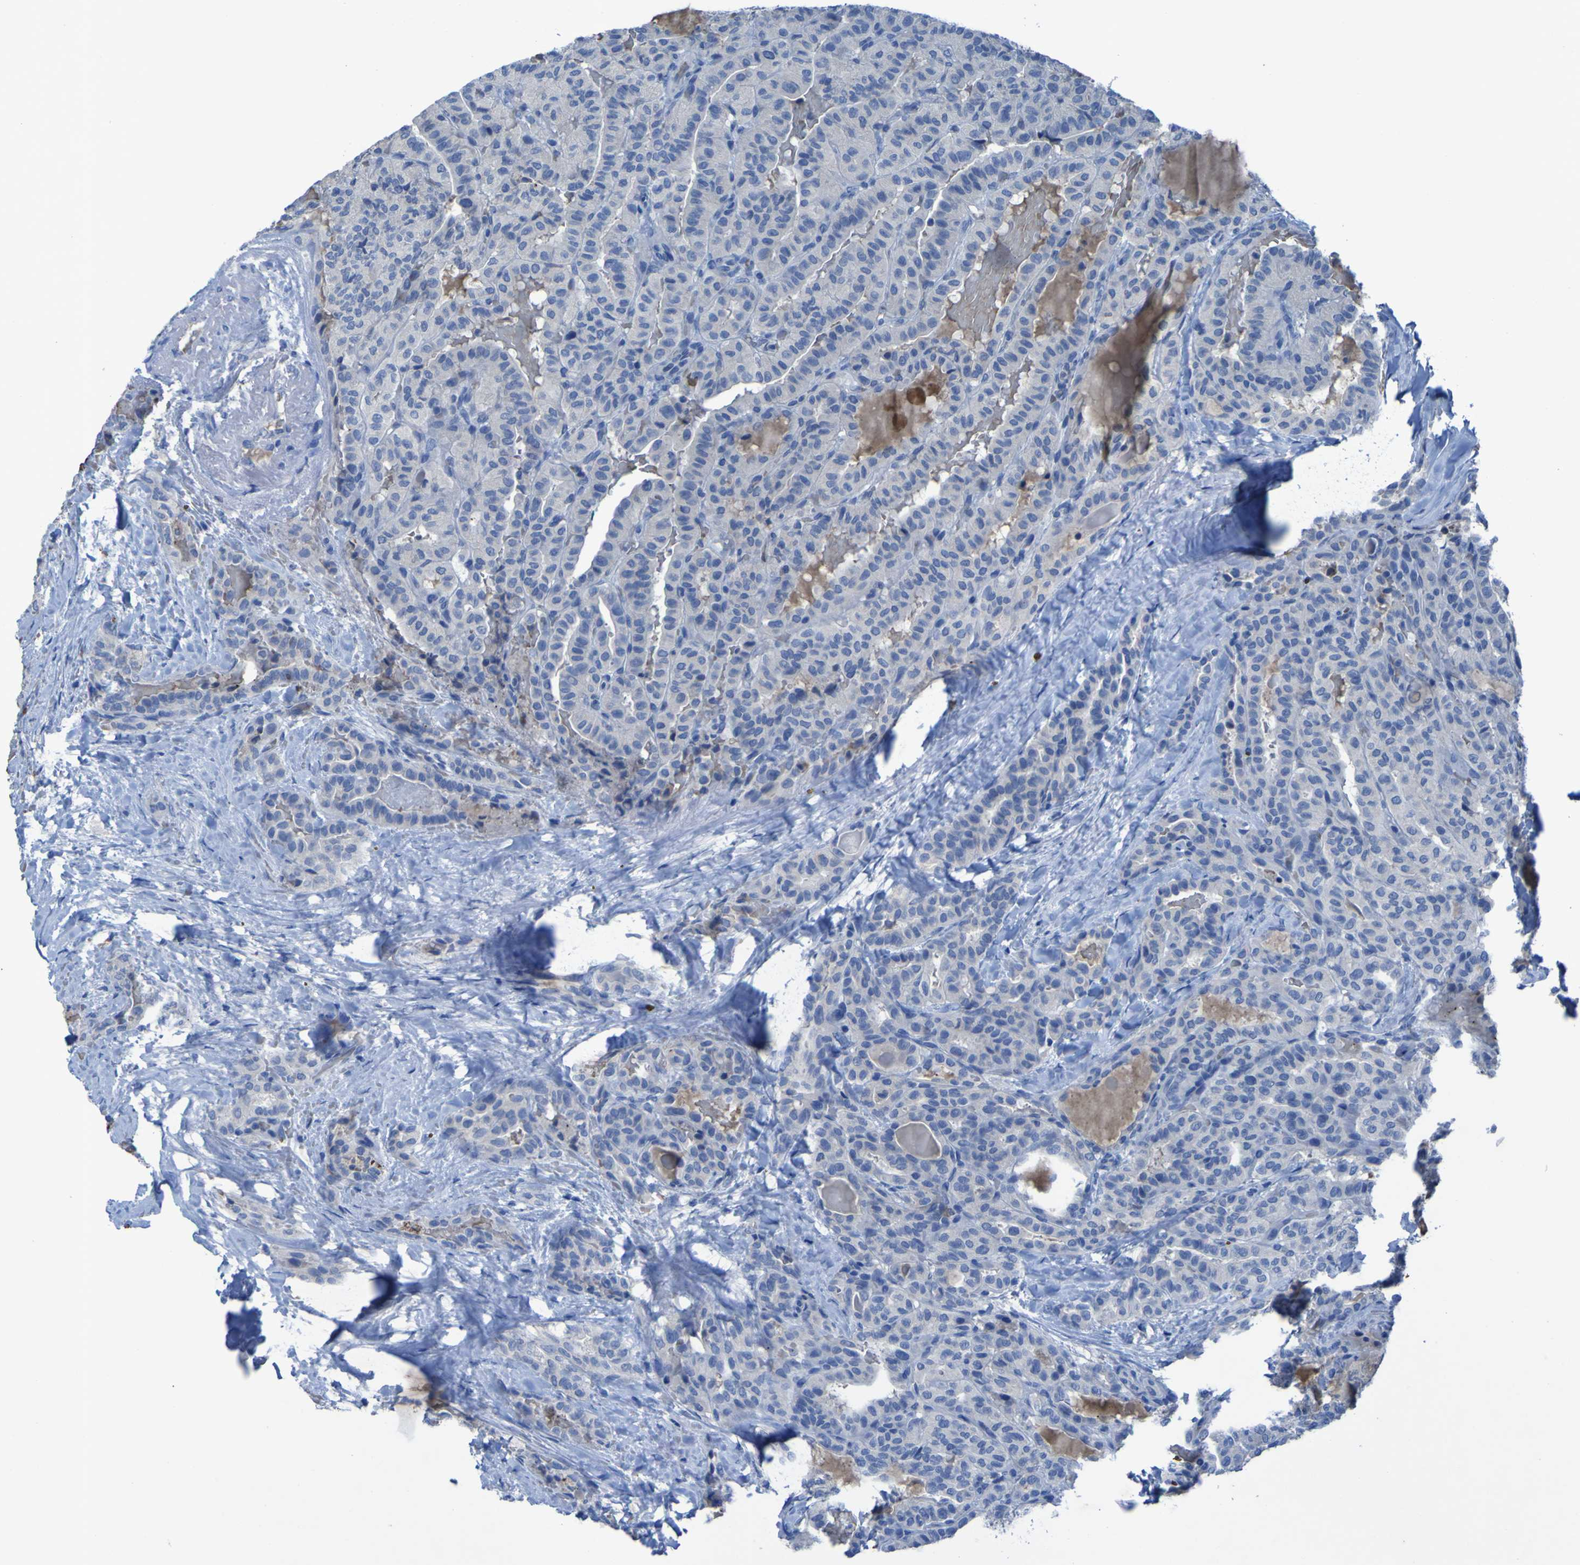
{"staining": {"intensity": "negative", "quantity": "none", "location": "none"}, "tissue": "thyroid cancer", "cell_type": "Tumor cells", "image_type": "cancer", "snomed": [{"axis": "morphology", "description": "Papillary adenocarcinoma, NOS"}, {"axis": "topography", "description": "Thyroid gland"}], "caption": "DAB immunohistochemical staining of human thyroid papillary adenocarcinoma displays no significant expression in tumor cells. (Brightfield microscopy of DAB (3,3'-diaminobenzidine) immunohistochemistry at high magnification).", "gene": "SGK2", "patient": {"sex": "male", "age": 77}}